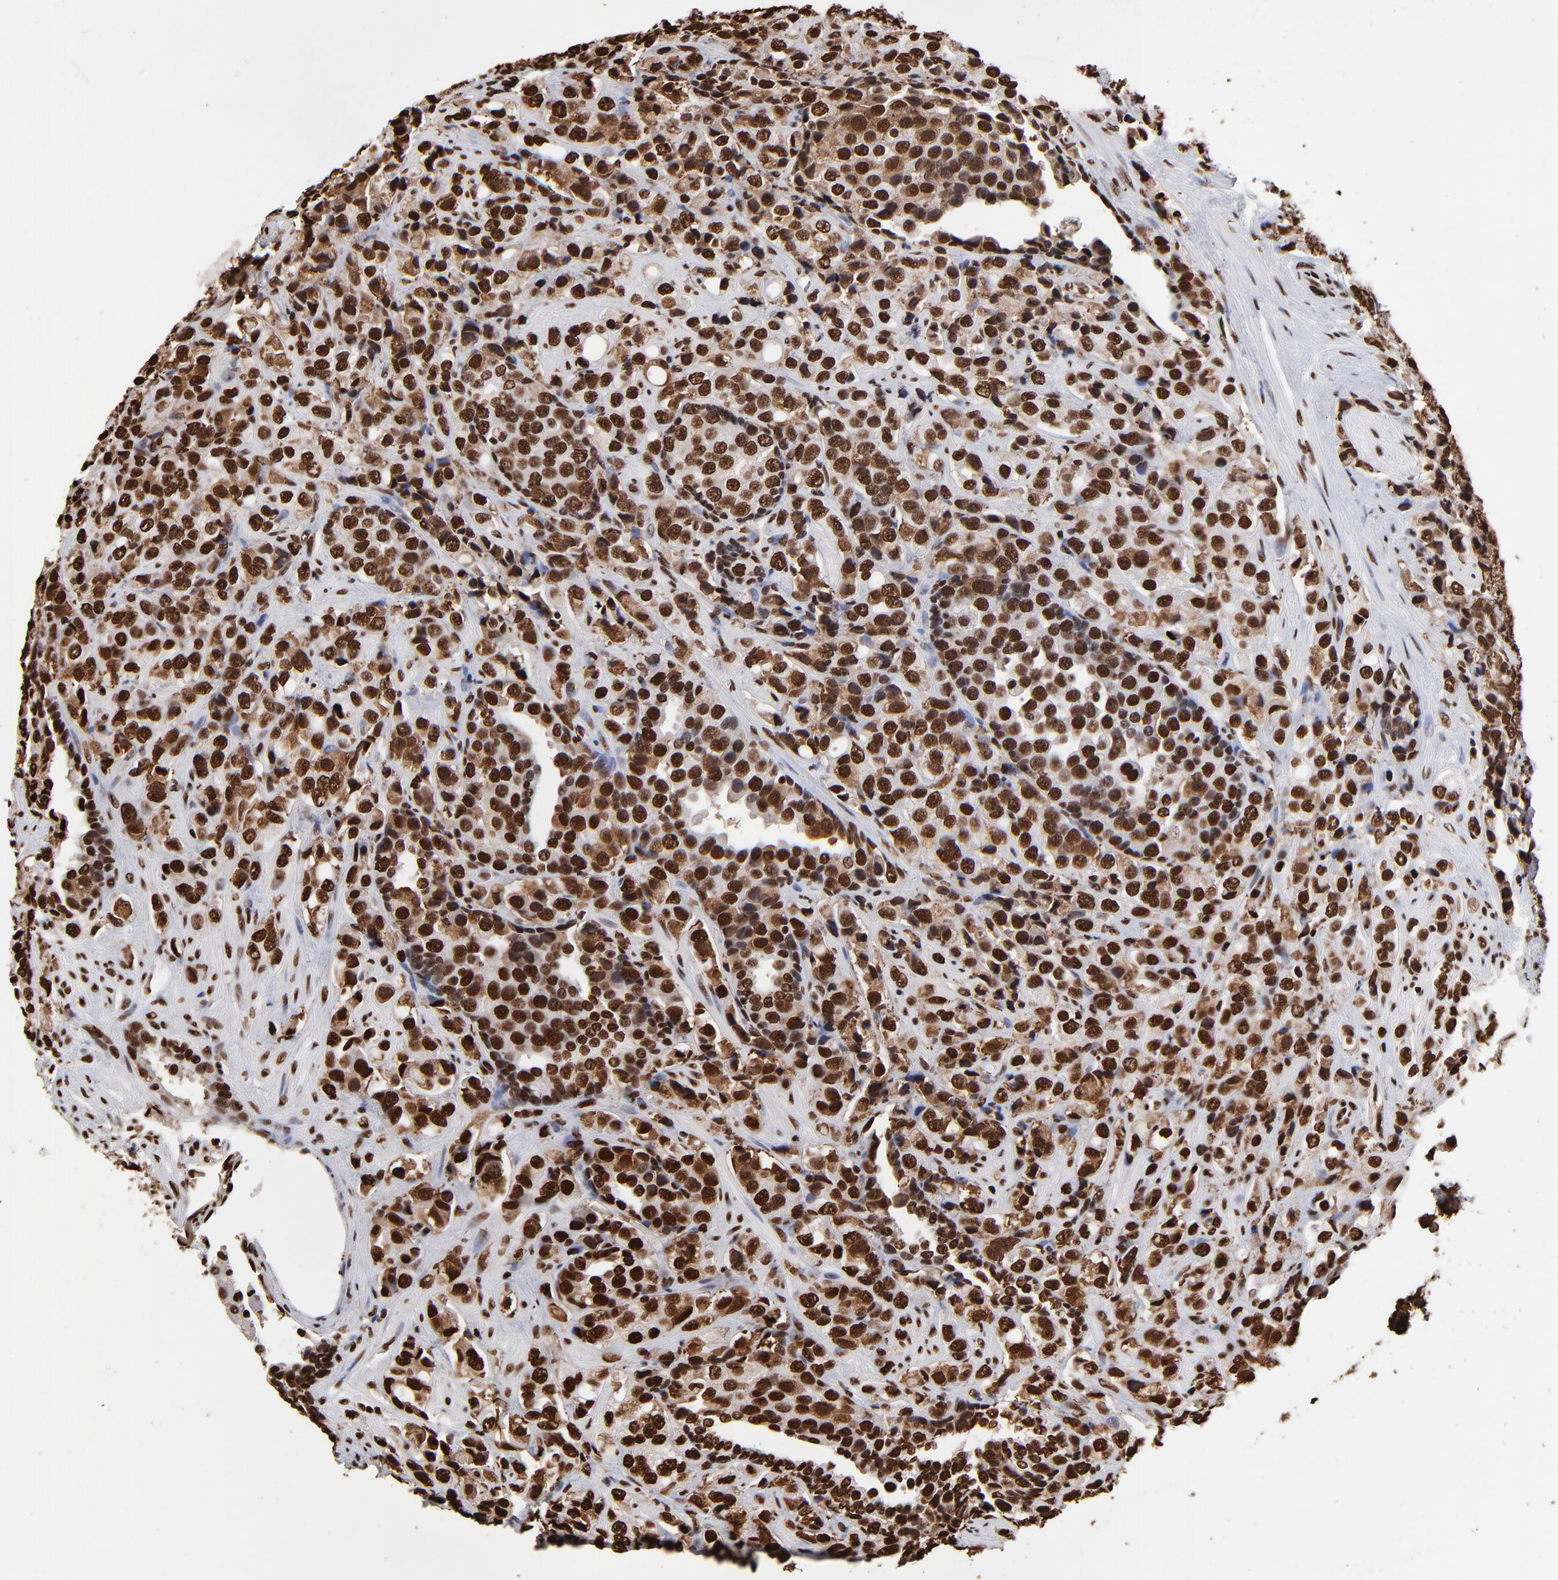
{"staining": {"intensity": "strong", "quantity": ">75%", "location": "cytoplasmic/membranous,nuclear"}, "tissue": "prostate cancer", "cell_type": "Tumor cells", "image_type": "cancer", "snomed": [{"axis": "morphology", "description": "Adenocarcinoma, High grade"}, {"axis": "topography", "description": "Prostate"}], "caption": "IHC of prostate cancer shows high levels of strong cytoplasmic/membranous and nuclear positivity in approximately >75% of tumor cells. The protein of interest is stained brown, and the nuclei are stained in blue (DAB IHC with brightfield microscopy, high magnification).", "gene": "ZNF544", "patient": {"sex": "male", "age": 70}}